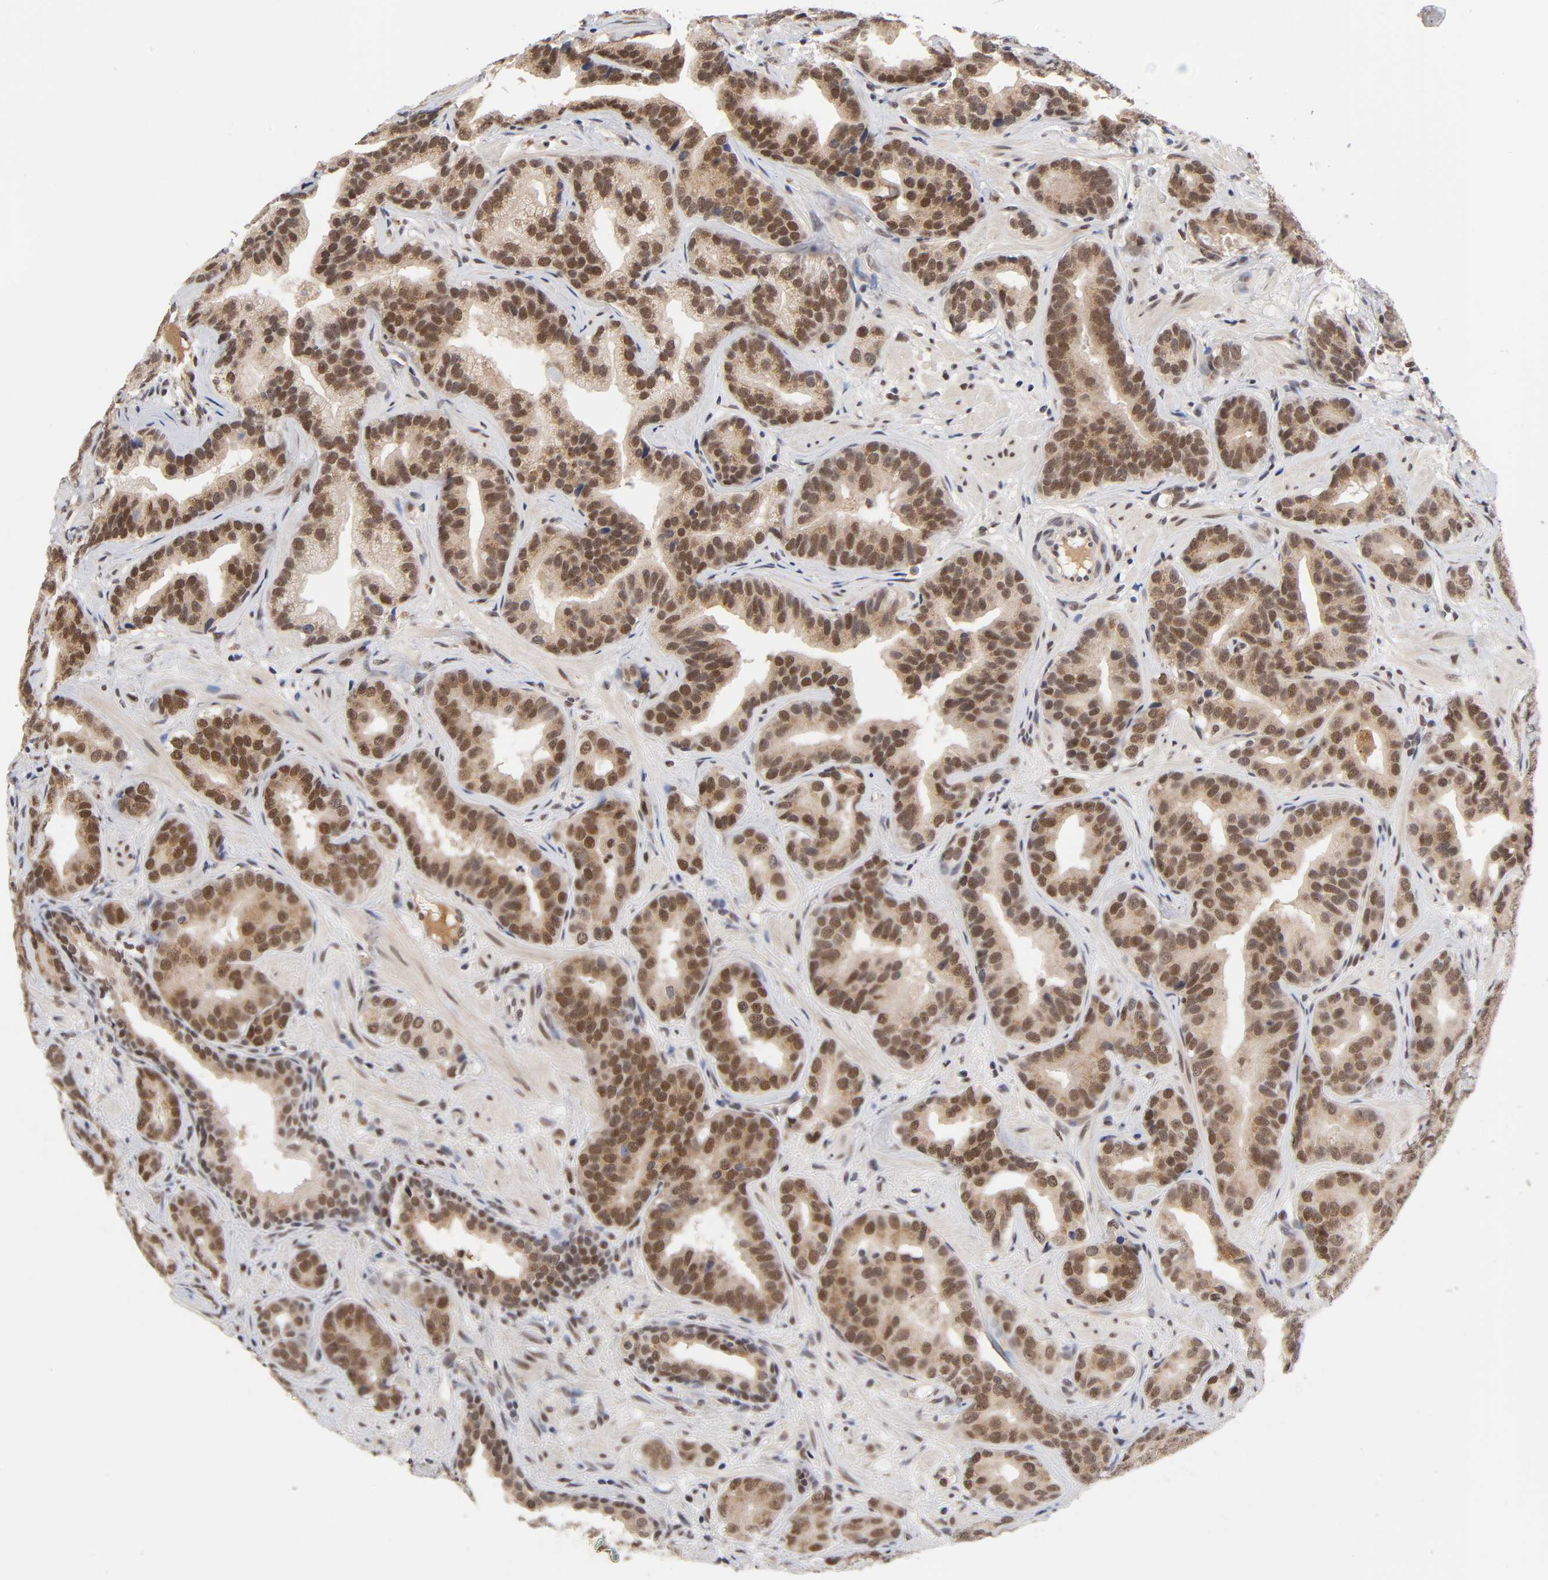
{"staining": {"intensity": "strong", "quantity": ">75%", "location": "cytoplasmic/membranous,nuclear"}, "tissue": "prostate cancer", "cell_type": "Tumor cells", "image_type": "cancer", "snomed": [{"axis": "morphology", "description": "Adenocarcinoma, Low grade"}, {"axis": "topography", "description": "Prostate"}], "caption": "Protein analysis of prostate adenocarcinoma (low-grade) tissue reveals strong cytoplasmic/membranous and nuclear expression in about >75% of tumor cells.", "gene": "EP300", "patient": {"sex": "male", "age": 59}}